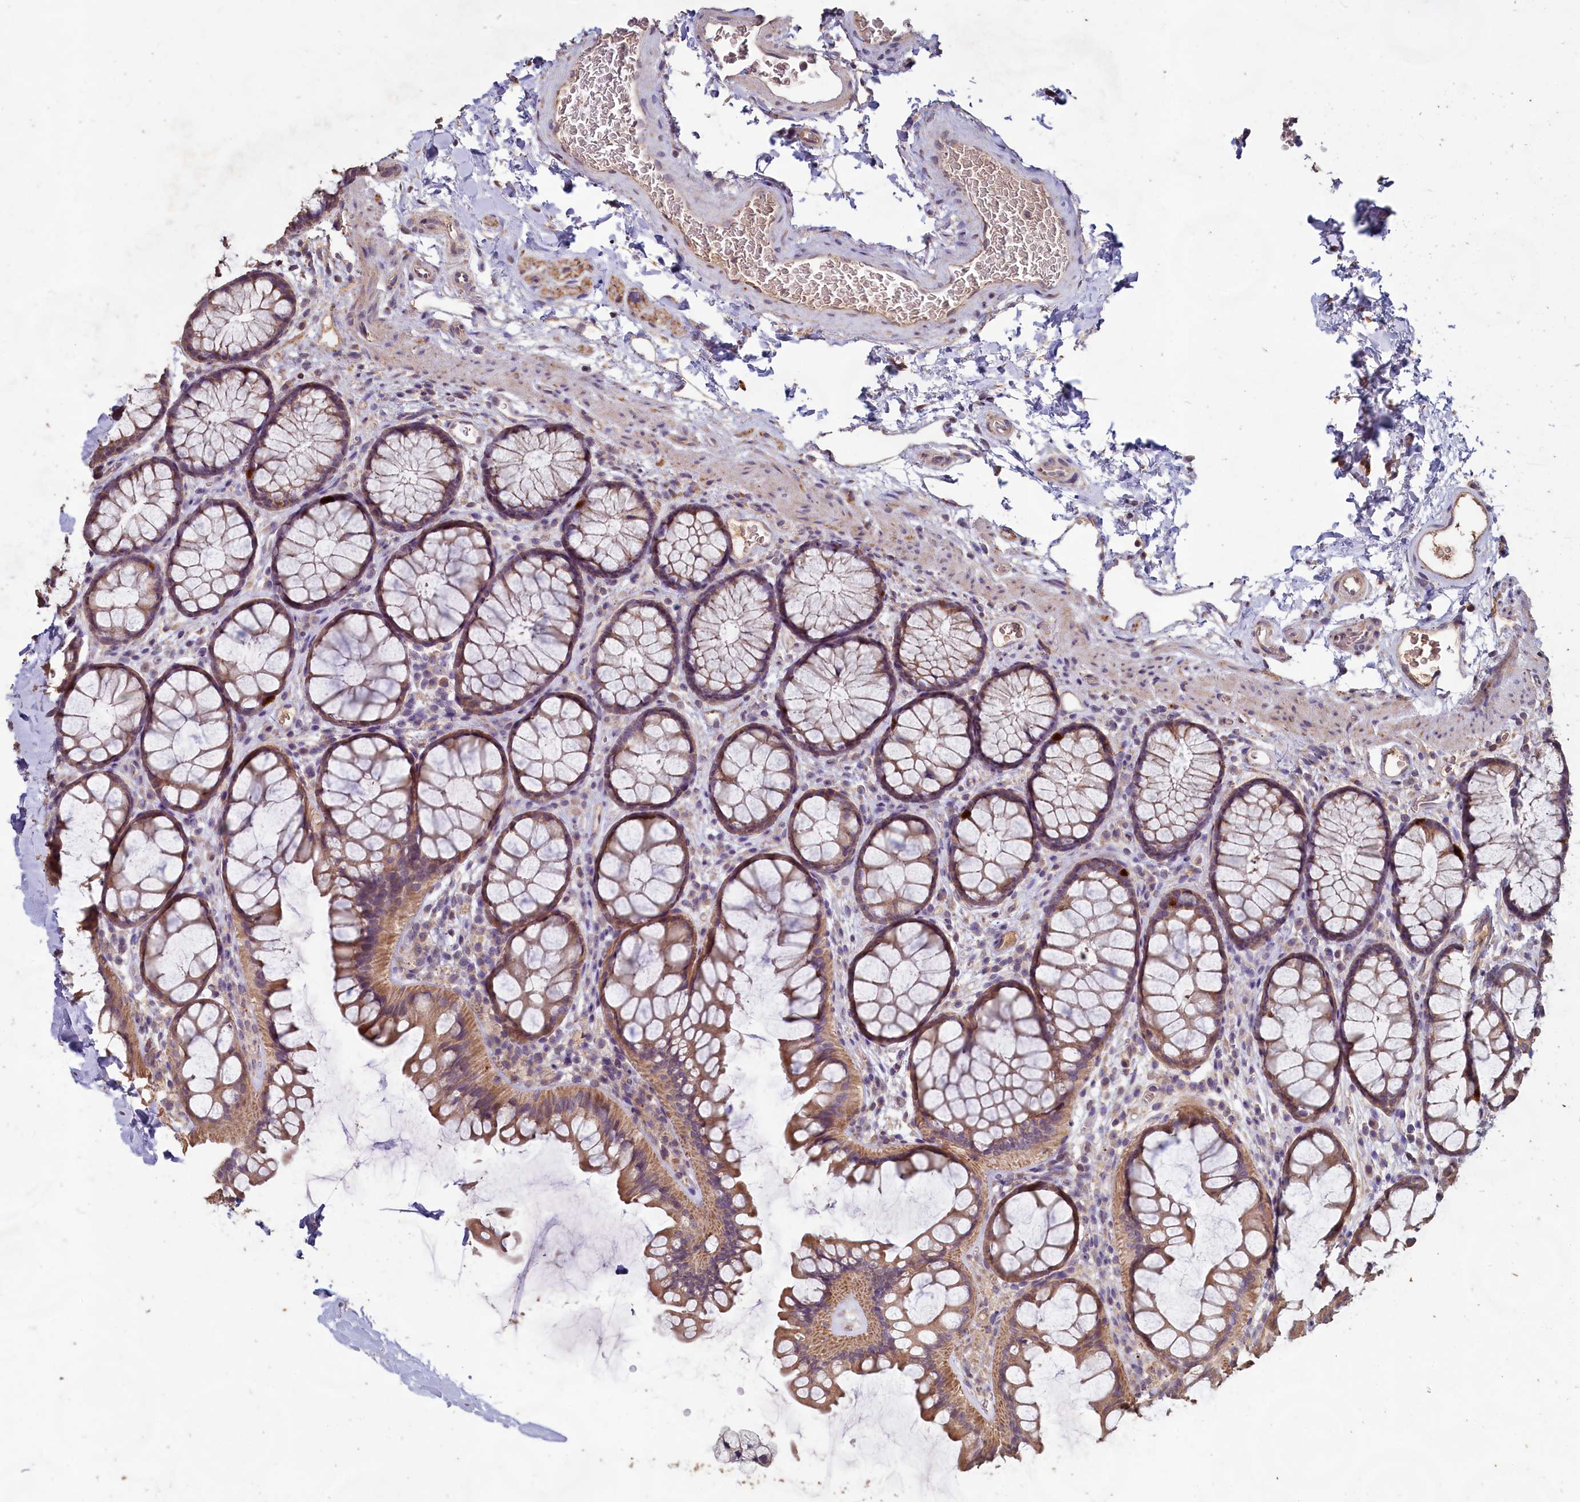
{"staining": {"intensity": "moderate", "quantity": ">75%", "location": "cytoplasmic/membranous"}, "tissue": "colon", "cell_type": "Endothelial cells", "image_type": "normal", "snomed": [{"axis": "morphology", "description": "Normal tissue, NOS"}, {"axis": "topography", "description": "Colon"}], "caption": "Immunohistochemical staining of benign human colon demonstrates >75% levels of moderate cytoplasmic/membranous protein staining in about >75% of endothelial cells.", "gene": "FUNDC1", "patient": {"sex": "female", "age": 82}}